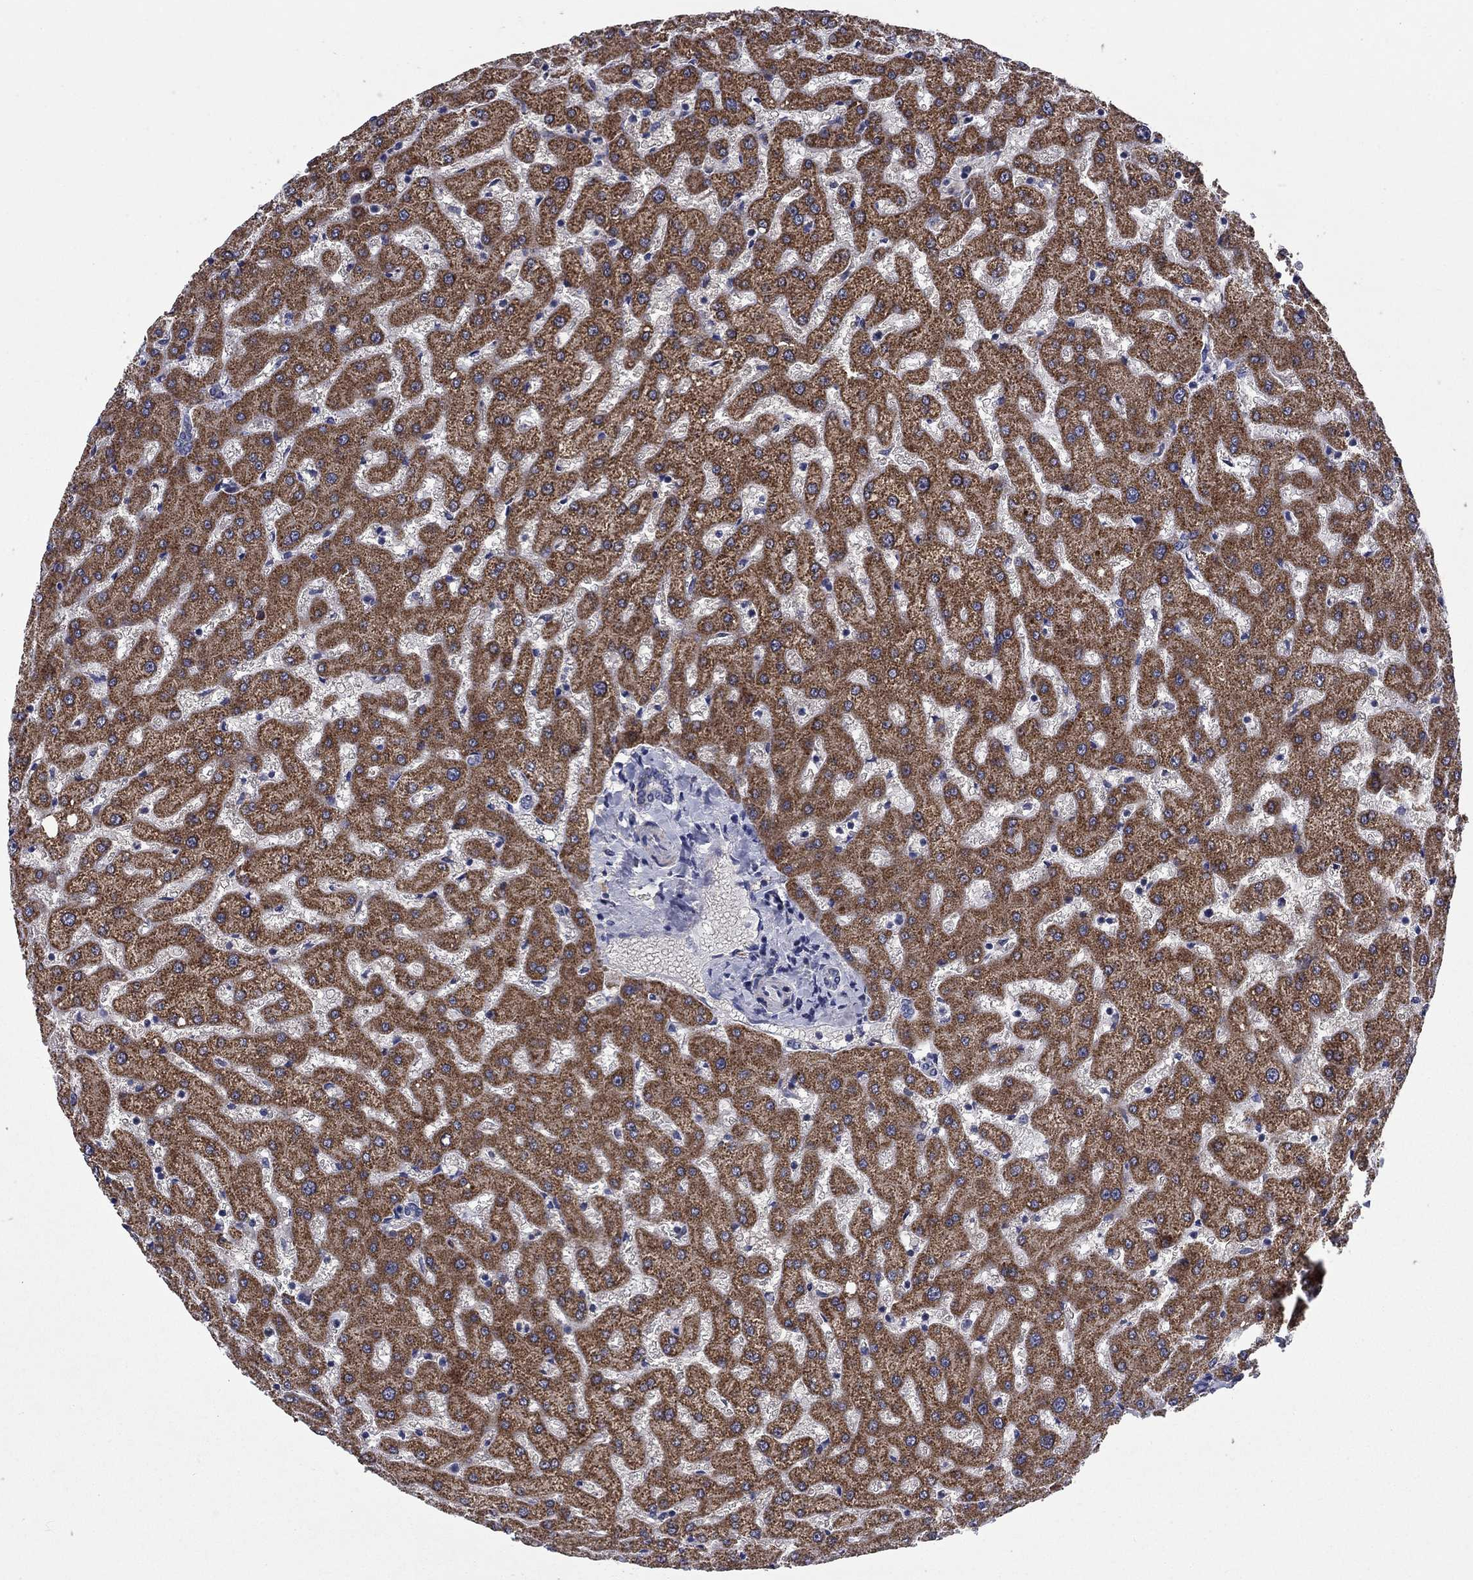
{"staining": {"intensity": "negative", "quantity": "none", "location": "none"}, "tissue": "liver", "cell_type": "Cholangiocytes", "image_type": "normal", "snomed": [{"axis": "morphology", "description": "Normal tissue, NOS"}, {"axis": "topography", "description": "Liver"}], "caption": "There is no significant positivity in cholangiocytes of liver. Nuclei are stained in blue.", "gene": "FRK", "patient": {"sex": "female", "age": 50}}